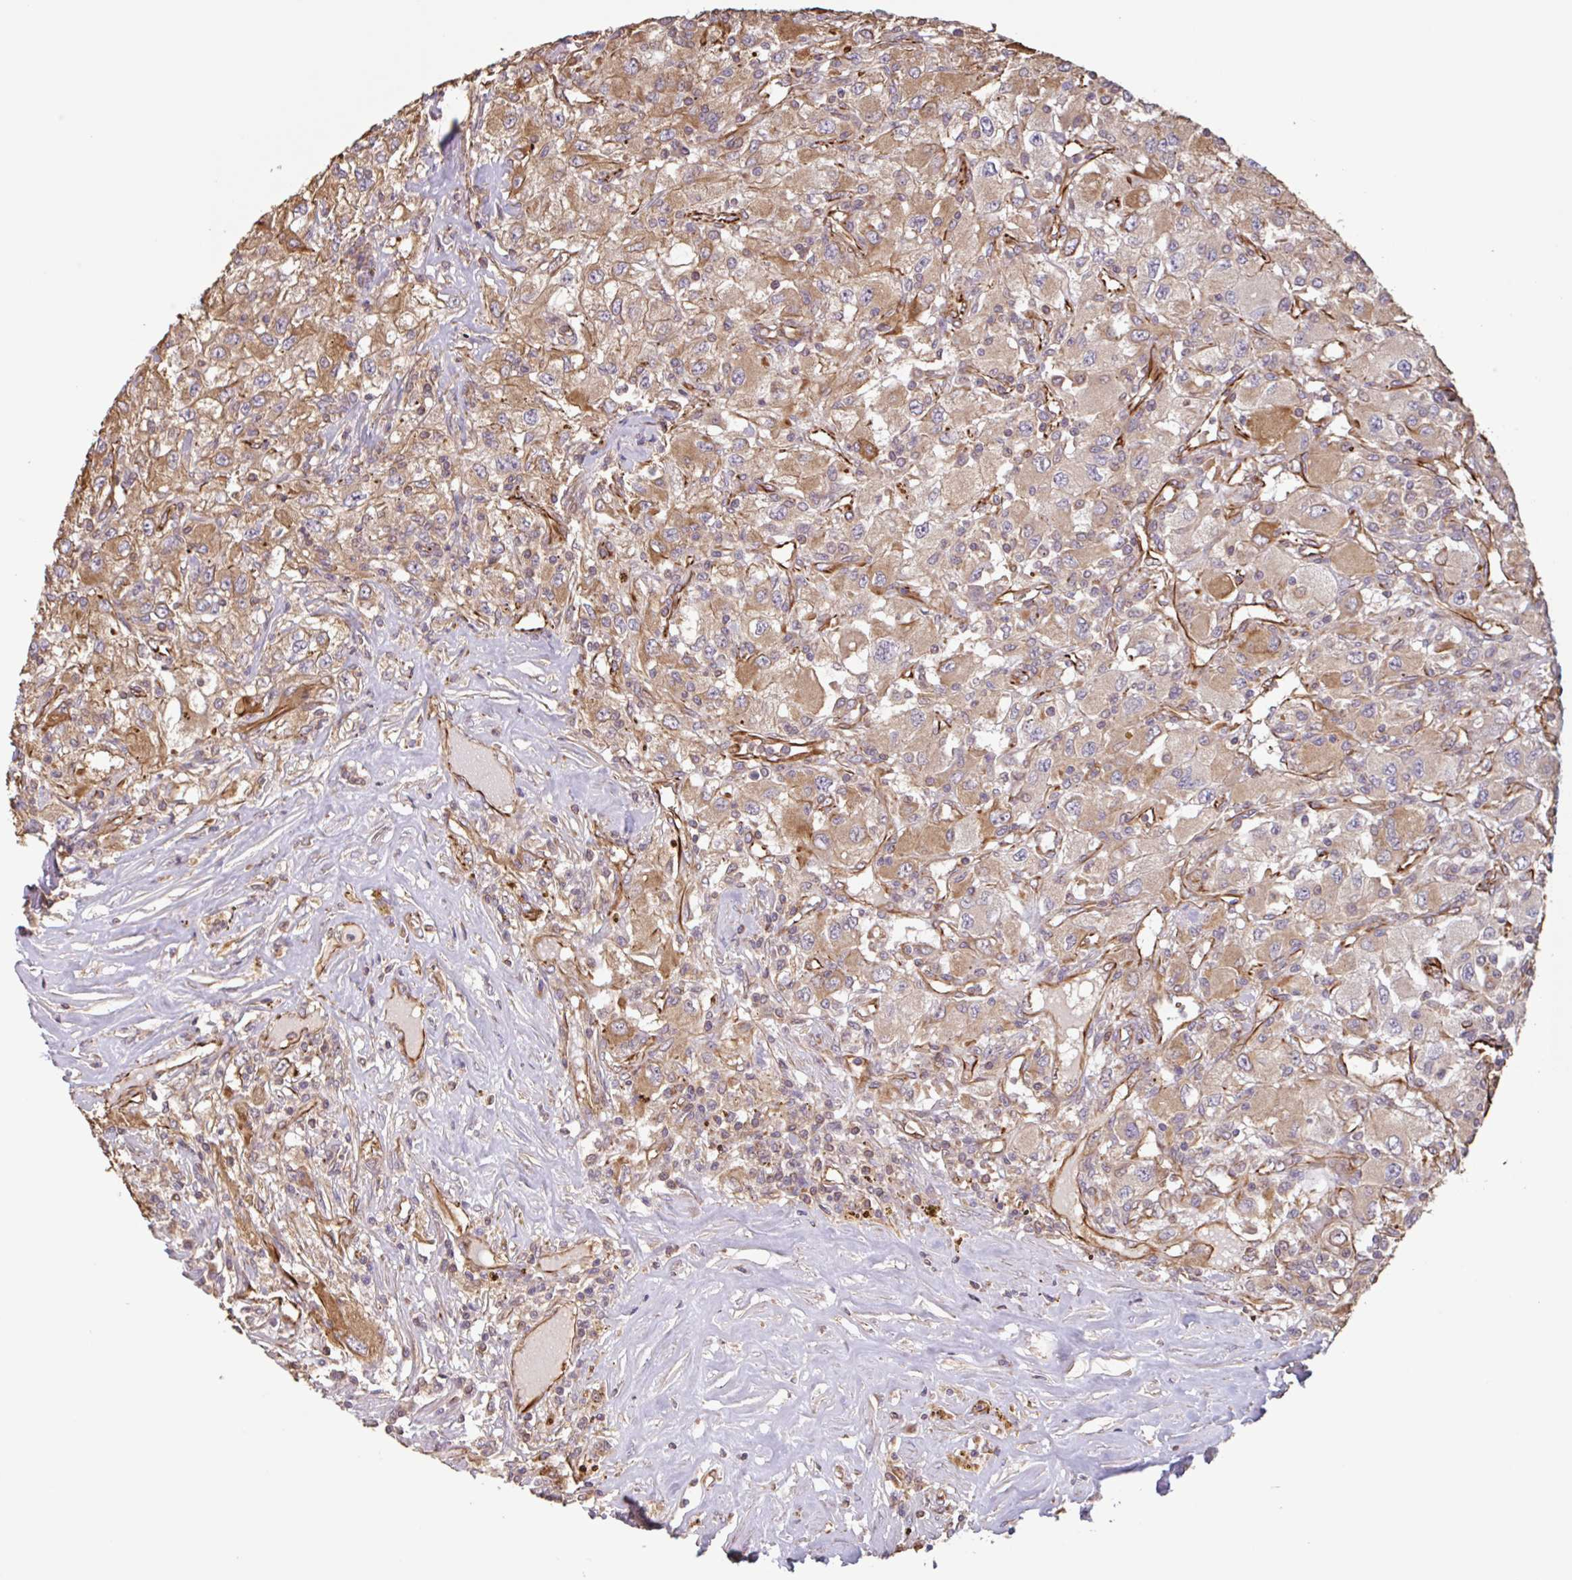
{"staining": {"intensity": "moderate", "quantity": ">75%", "location": "cytoplasmic/membranous"}, "tissue": "renal cancer", "cell_type": "Tumor cells", "image_type": "cancer", "snomed": [{"axis": "morphology", "description": "Adenocarcinoma, NOS"}, {"axis": "topography", "description": "Kidney"}], "caption": "IHC staining of adenocarcinoma (renal), which displays medium levels of moderate cytoplasmic/membranous positivity in about >75% of tumor cells indicating moderate cytoplasmic/membranous protein expression. The staining was performed using DAB (3,3'-diaminobenzidine) (brown) for protein detection and nuclei were counterstained in hematoxylin (blue).", "gene": "ZNF790", "patient": {"sex": "female", "age": 67}}